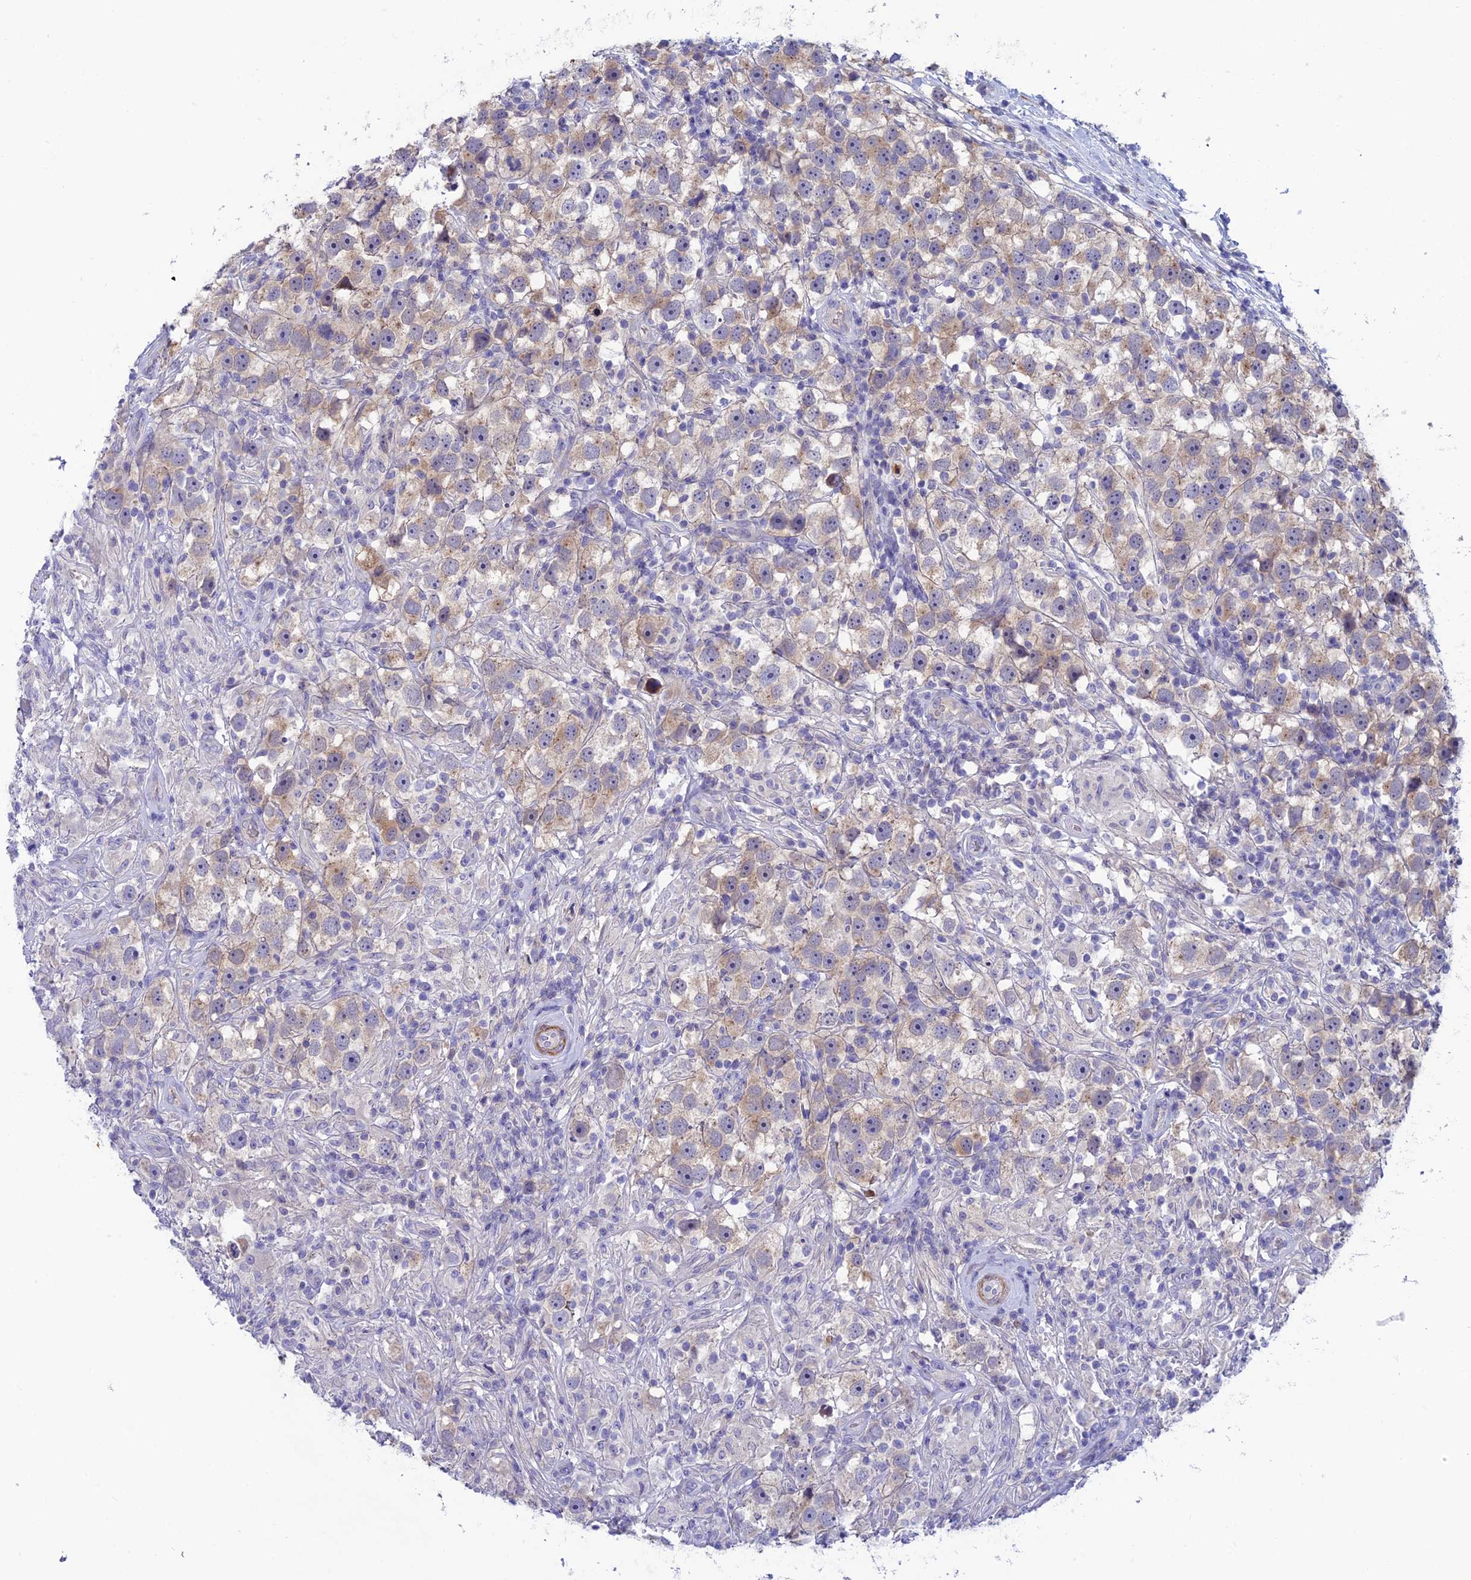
{"staining": {"intensity": "weak", "quantity": "<25%", "location": "cytoplasmic/membranous"}, "tissue": "testis cancer", "cell_type": "Tumor cells", "image_type": "cancer", "snomed": [{"axis": "morphology", "description": "Seminoma, NOS"}, {"axis": "topography", "description": "Testis"}], "caption": "Protein analysis of testis cancer displays no significant positivity in tumor cells.", "gene": "XPO7", "patient": {"sex": "male", "age": 49}}